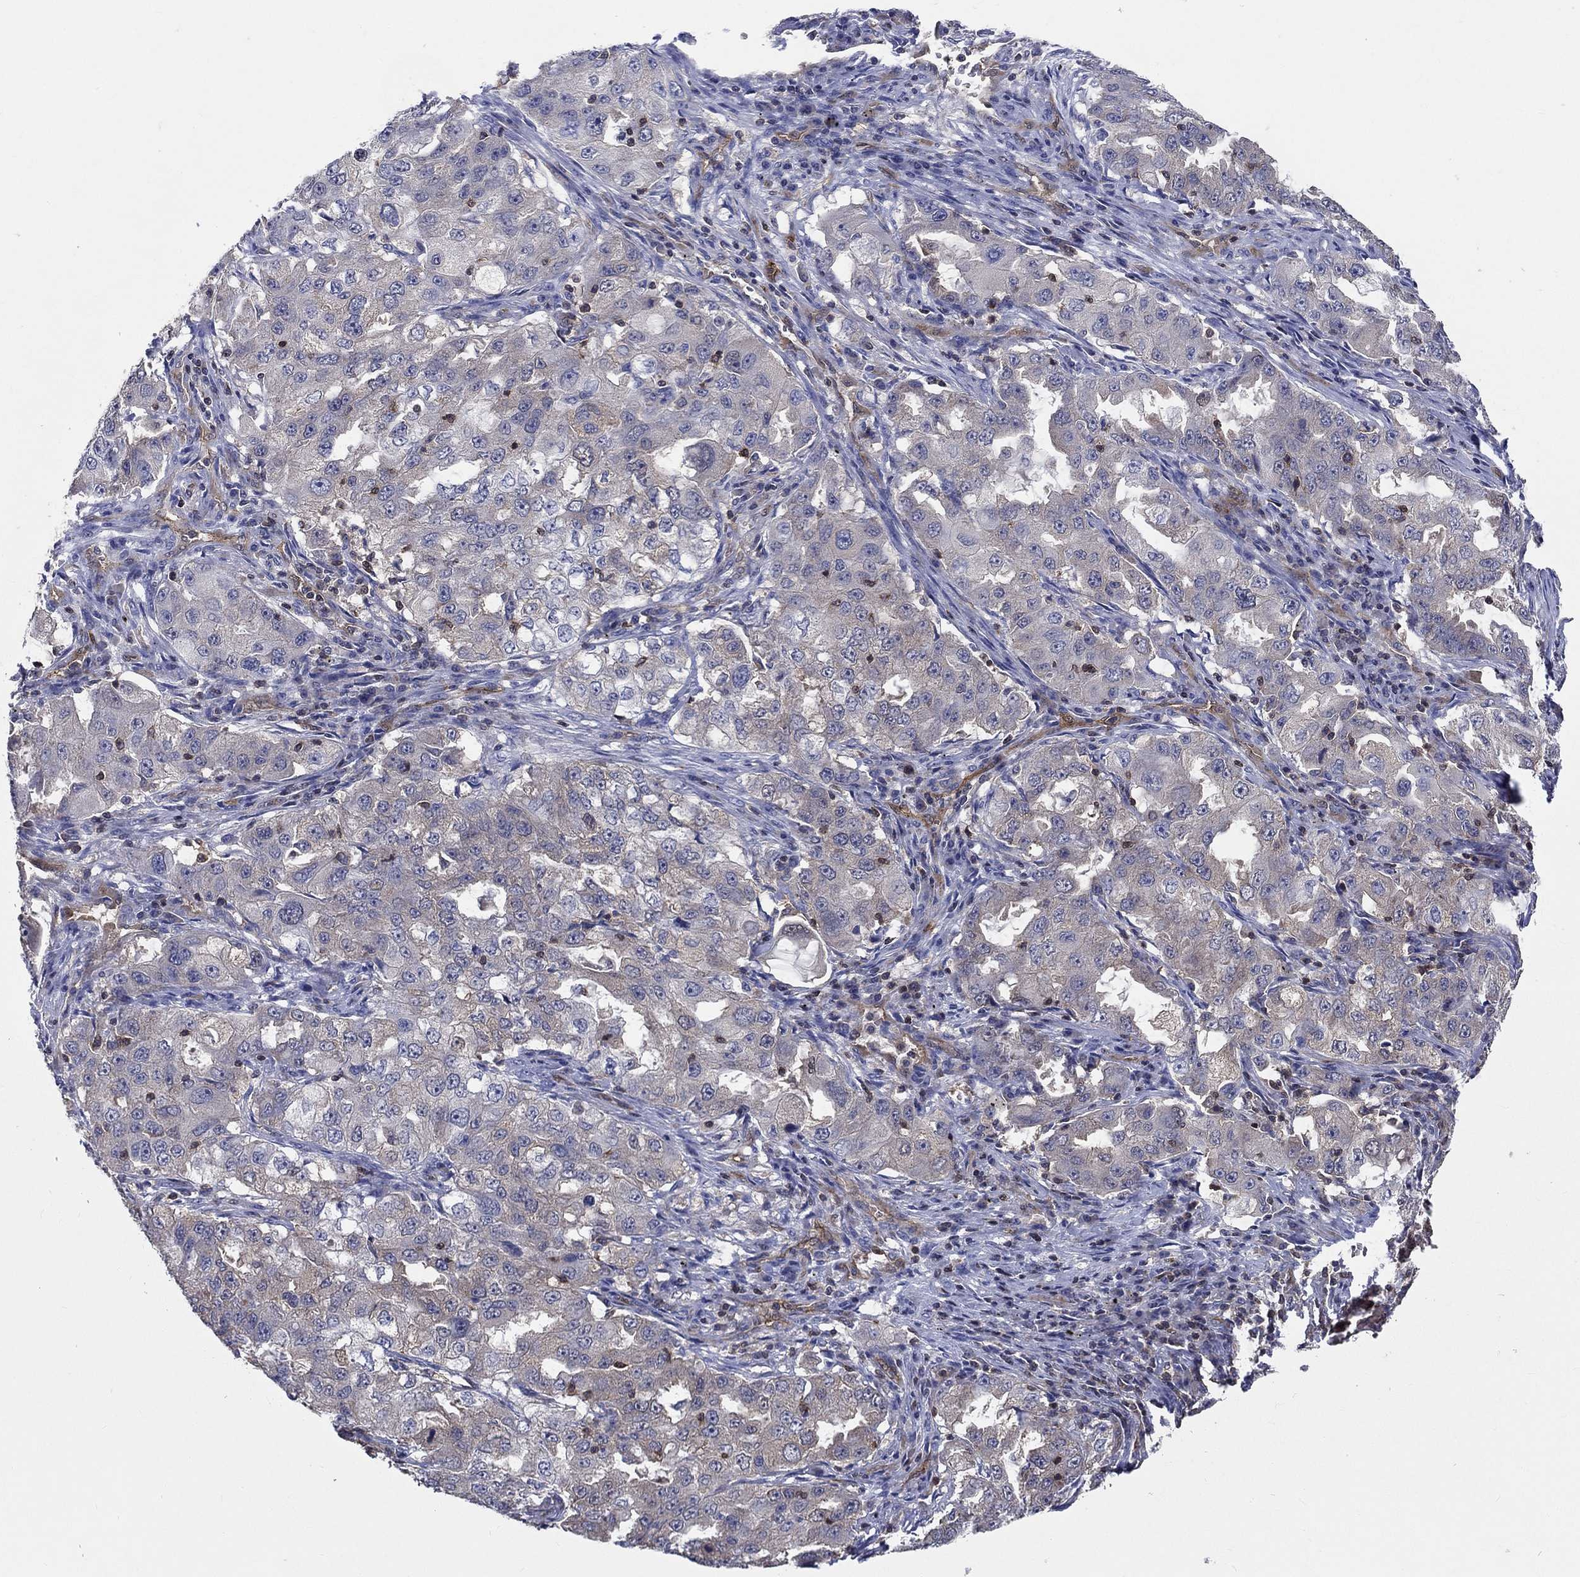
{"staining": {"intensity": "negative", "quantity": "none", "location": "none"}, "tissue": "lung cancer", "cell_type": "Tumor cells", "image_type": "cancer", "snomed": [{"axis": "morphology", "description": "Adenocarcinoma, NOS"}, {"axis": "topography", "description": "Lung"}], "caption": "Lung cancer (adenocarcinoma) was stained to show a protein in brown. There is no significant positivity in tumor cells.", "gene": "AGFG2", "patient": {"sex": "female", "age": 61}}